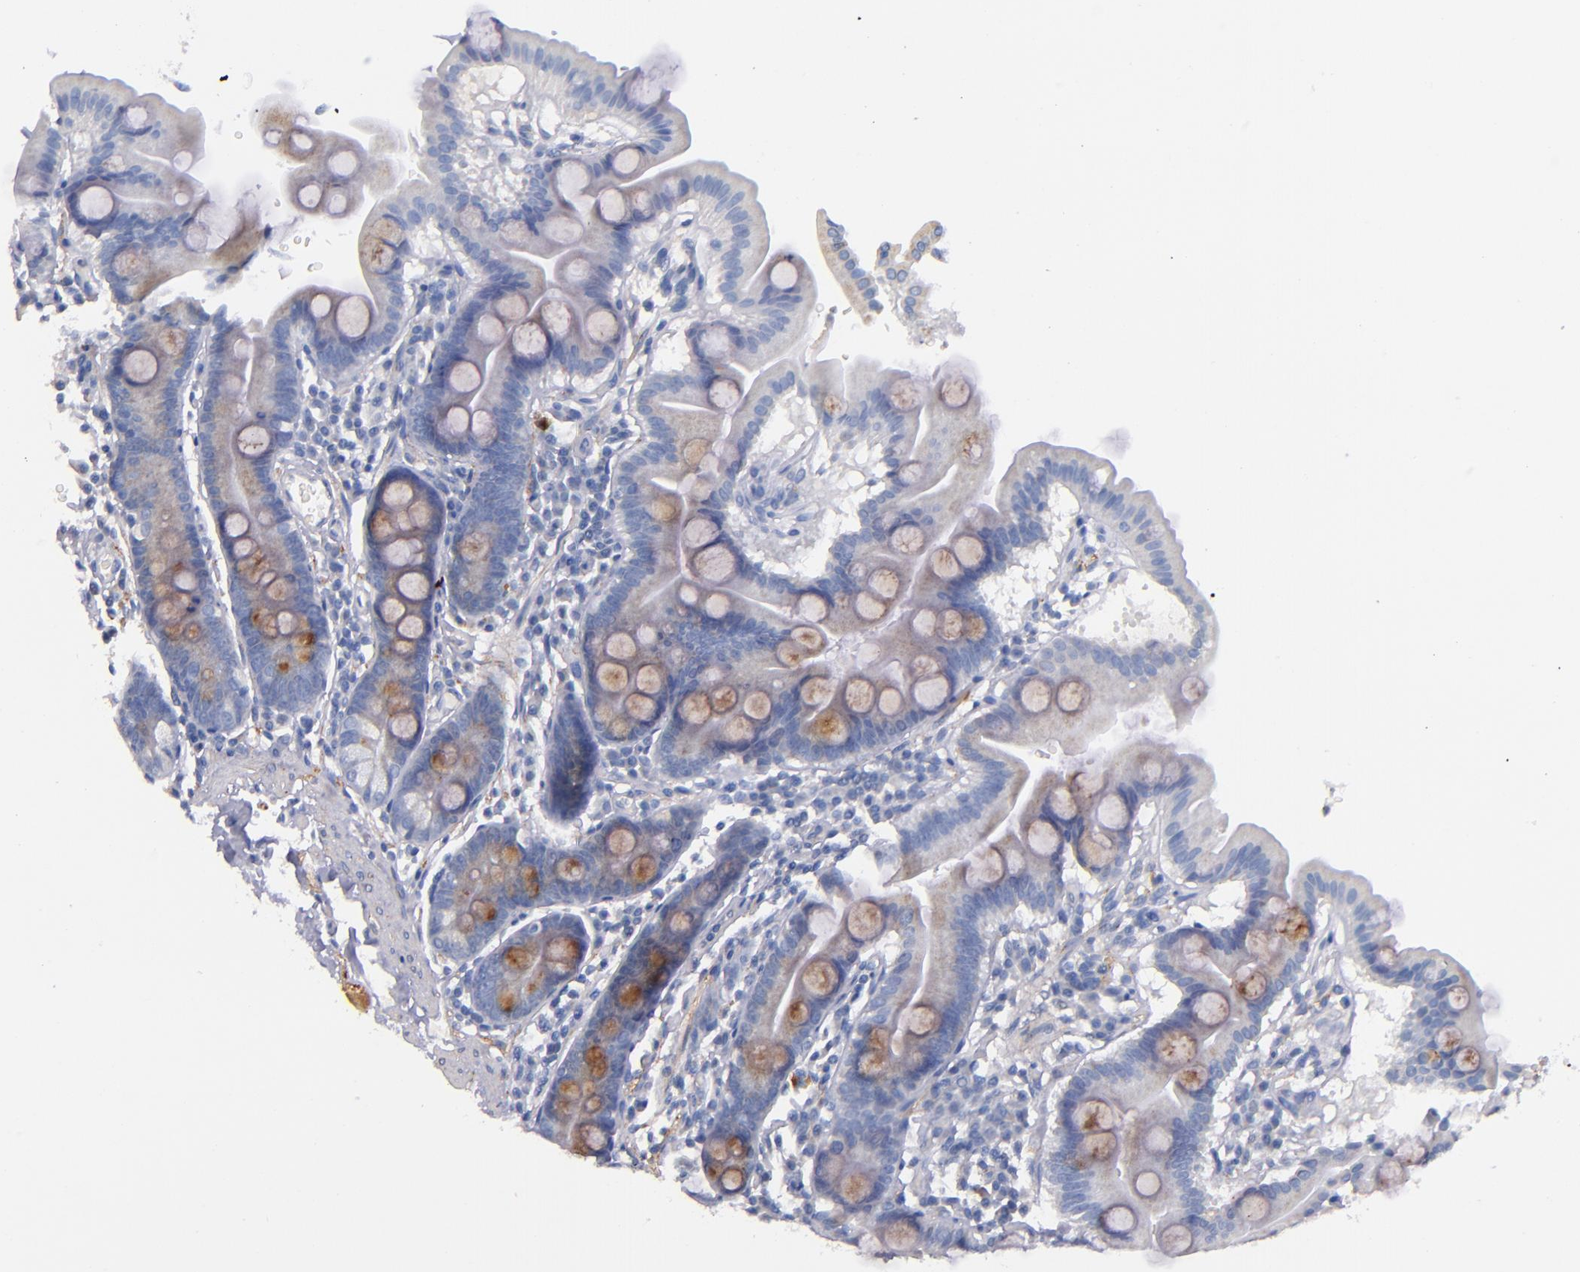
{"staining": {"intensity": "weak", "quantity": "<25%", "location": "cytoplasmic/membranous"}, "tissue": "duodenum", "cell_type": "Glandular cells", "image_type": "normal", "snomed": [{"axis": "morphology", "description": "Normal tissue, NOS"}, {"axis": "topography", "description": "Duodenum"}], "caption": "Immunohistochemistry (IHC) photomicrograph of benign duodenum stained for a protein (brown), which exhibits no staining in glandular cells.", "gene": "CNTNAP2", "patient": {"sex": "male", "age": 50}}